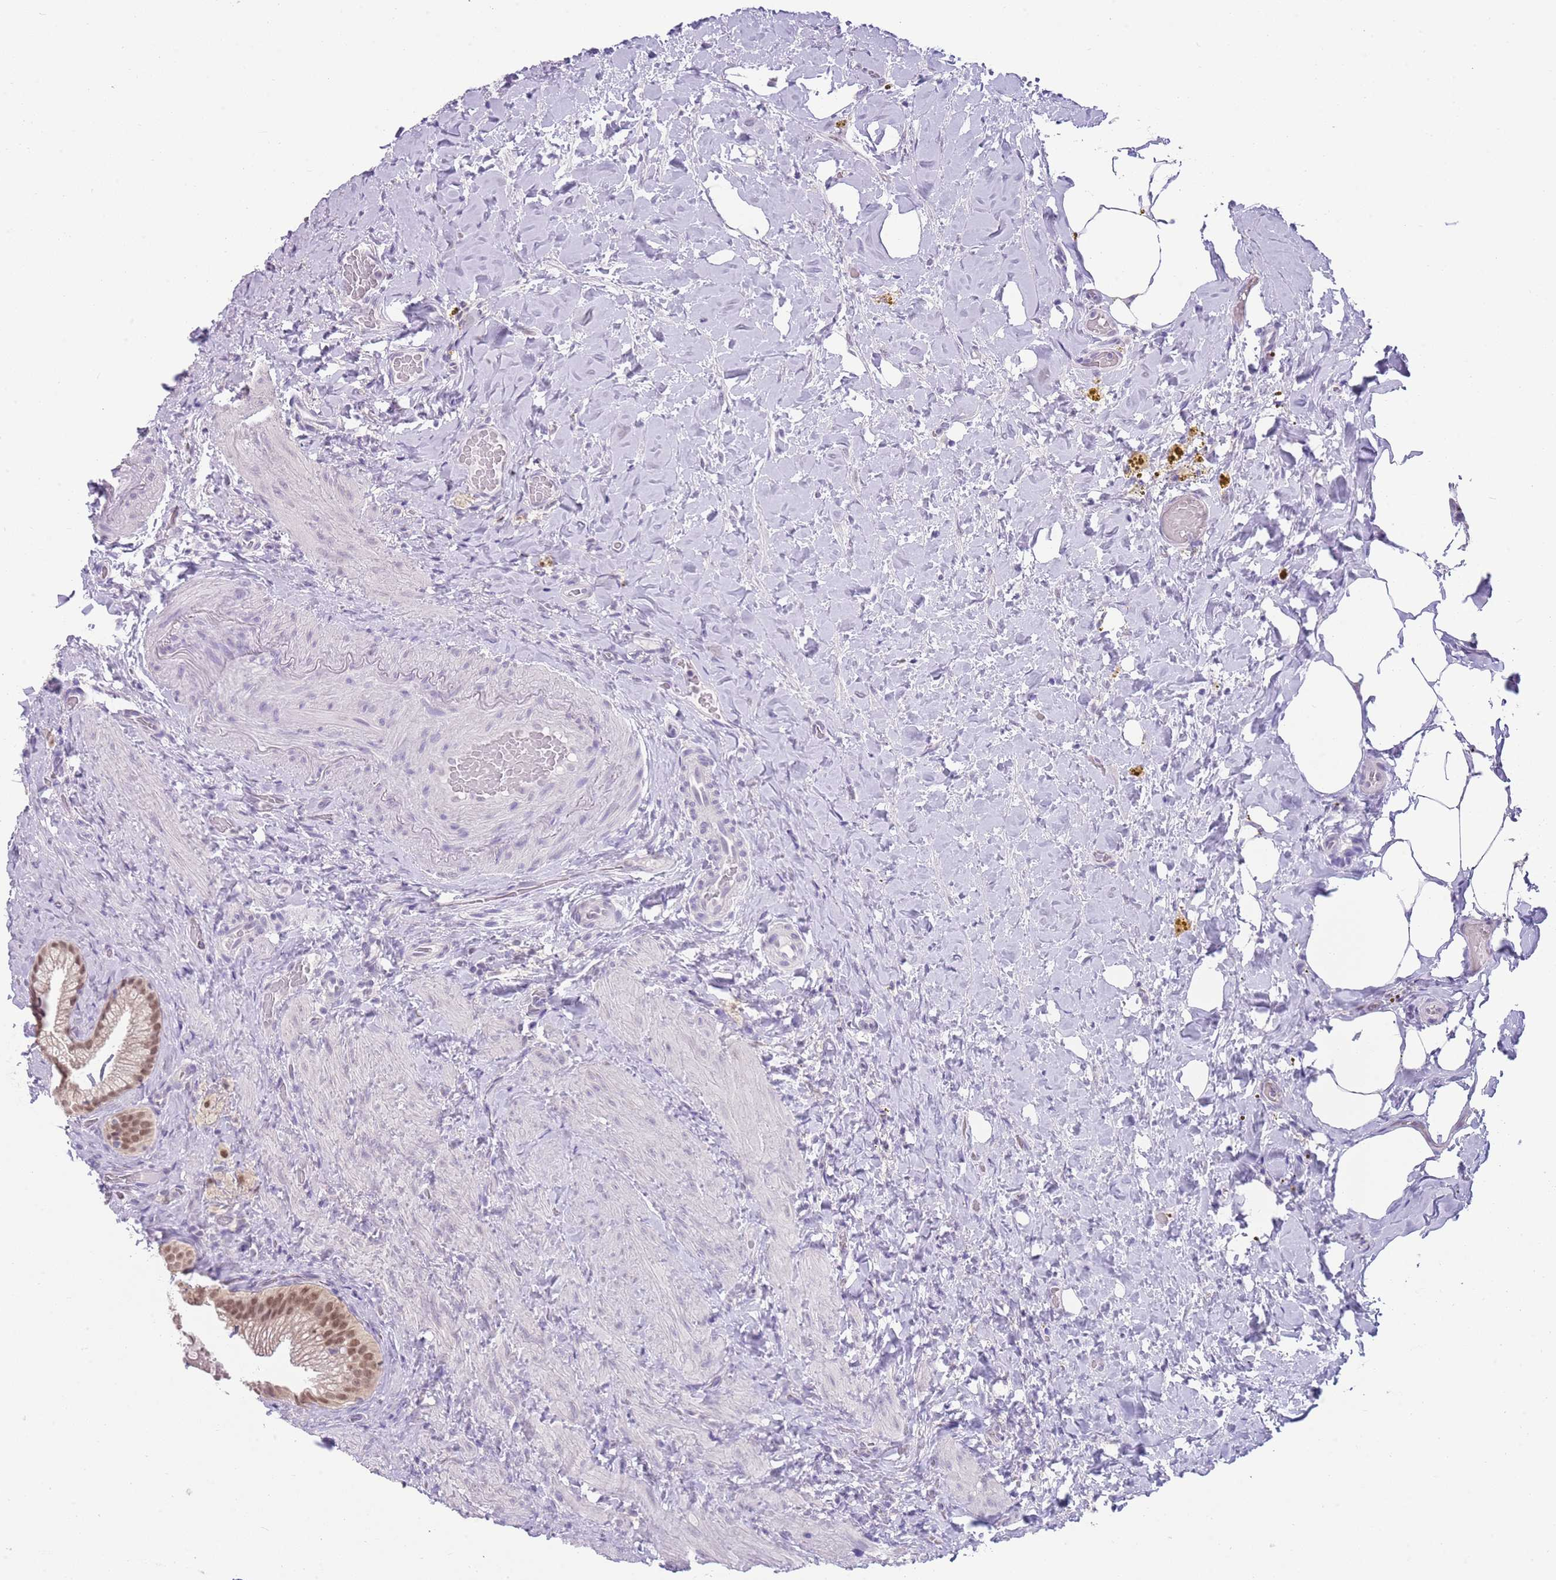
{"staining": {"intensity": "moderate", "quantity": ">75%", "location": "cytoplasmic/membranous,nuclear"}, "tissue": "gallbladder", "cell_type": "Glandular cells", "image_type": "normal", "snomed": [{"axis": "morphology", "description": "Normal tissue, NOS"}, {"axis": "morphology", "description": "Inflammation, NOS"}, {"axis": "topography", "description": "Gallbladder"}], "caption": "DAB (3,3'-diaminobenzidine) immunohistochemical staining of benign gallbladder demonstrates moderate cytoplasmic/membranous,nuclear protein staining in about >75% of glandular cells. Nuclei are stained in blue.", "gene": "SEPHS2", "patient": {"sex": "male", "age": 51}}